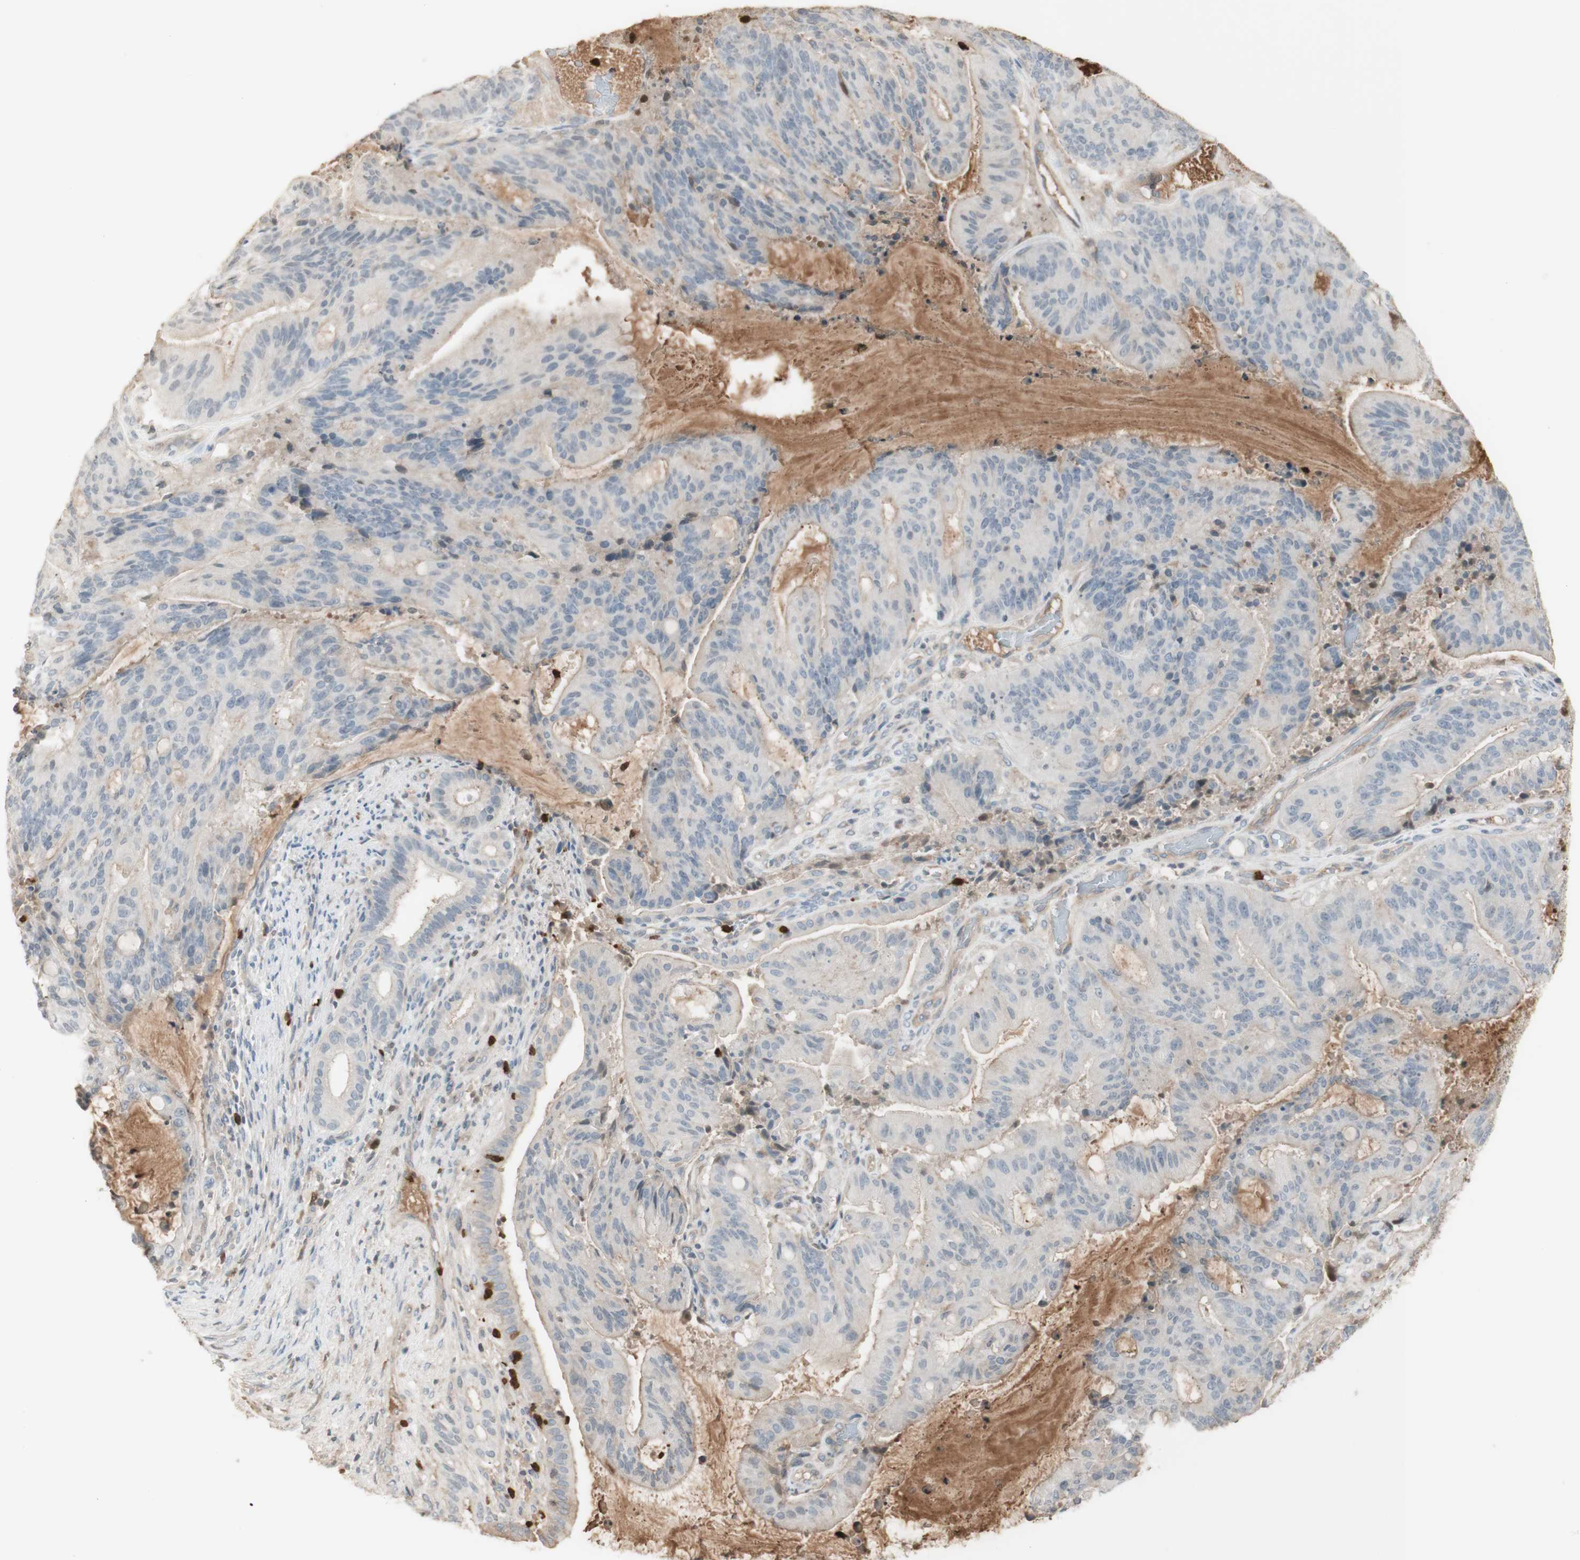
{"staining": {"intensity": "weak", "quantity": "<25%", "location": "cytoplasmic/membranous"}, "tissue": "liver cancer", "cell_type": "Tumor cells", "image_type": "cancer", "snomed": [{"axis": "morphology", "description": "Cholangiocarcinoma"}, {"axis": "topography", "description": "Liver"}], "caption": "Human liver cholangiocarcinoma stained for a protein using immunohistochemistry (IHC) displays no expression in tumor cells.", "gene": "NID1", "patient": {"sex": "female", "age": 73}}